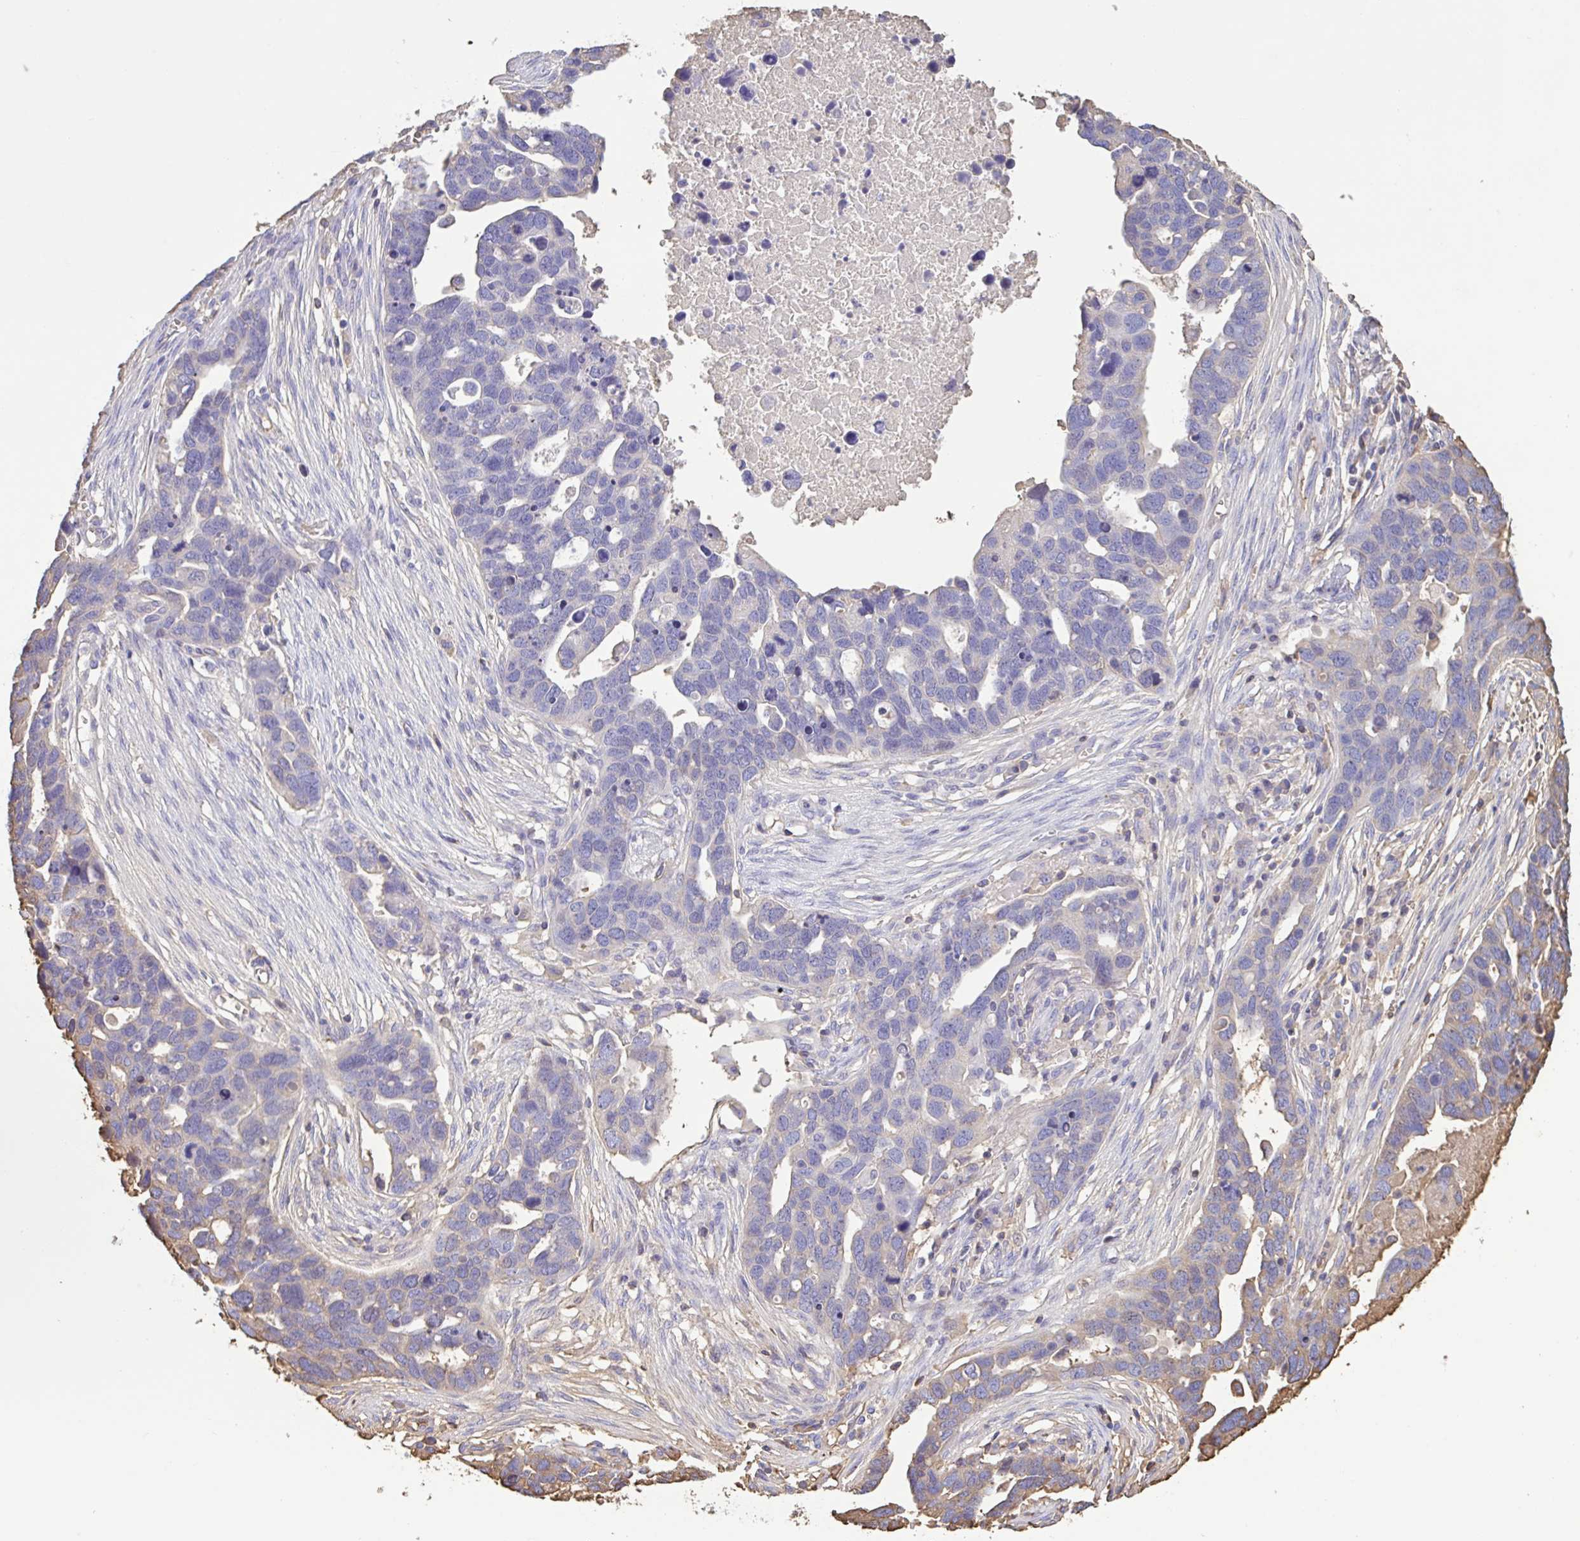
{"staining": {"intensity": "weak", "quantity": "<25%", "location": "cytoplasmic/membranous"}, "tissue": "ovarian cancer", "cell_type": "Tumor cells", "image_type": "cancer", "snomed": [{"axis": "morphology", "description": "Cystadenocarcinoma, serous, NOS"}, {"axis": "topography", "description": "Ovary"}], "caption": "Micrograph shows no protein staining in tumor cells of ovarian cancer (serous cystadenocarcinoma) tissue.", "gene": "LARGE2", "patient": {"sex": "female", "age": 54}}